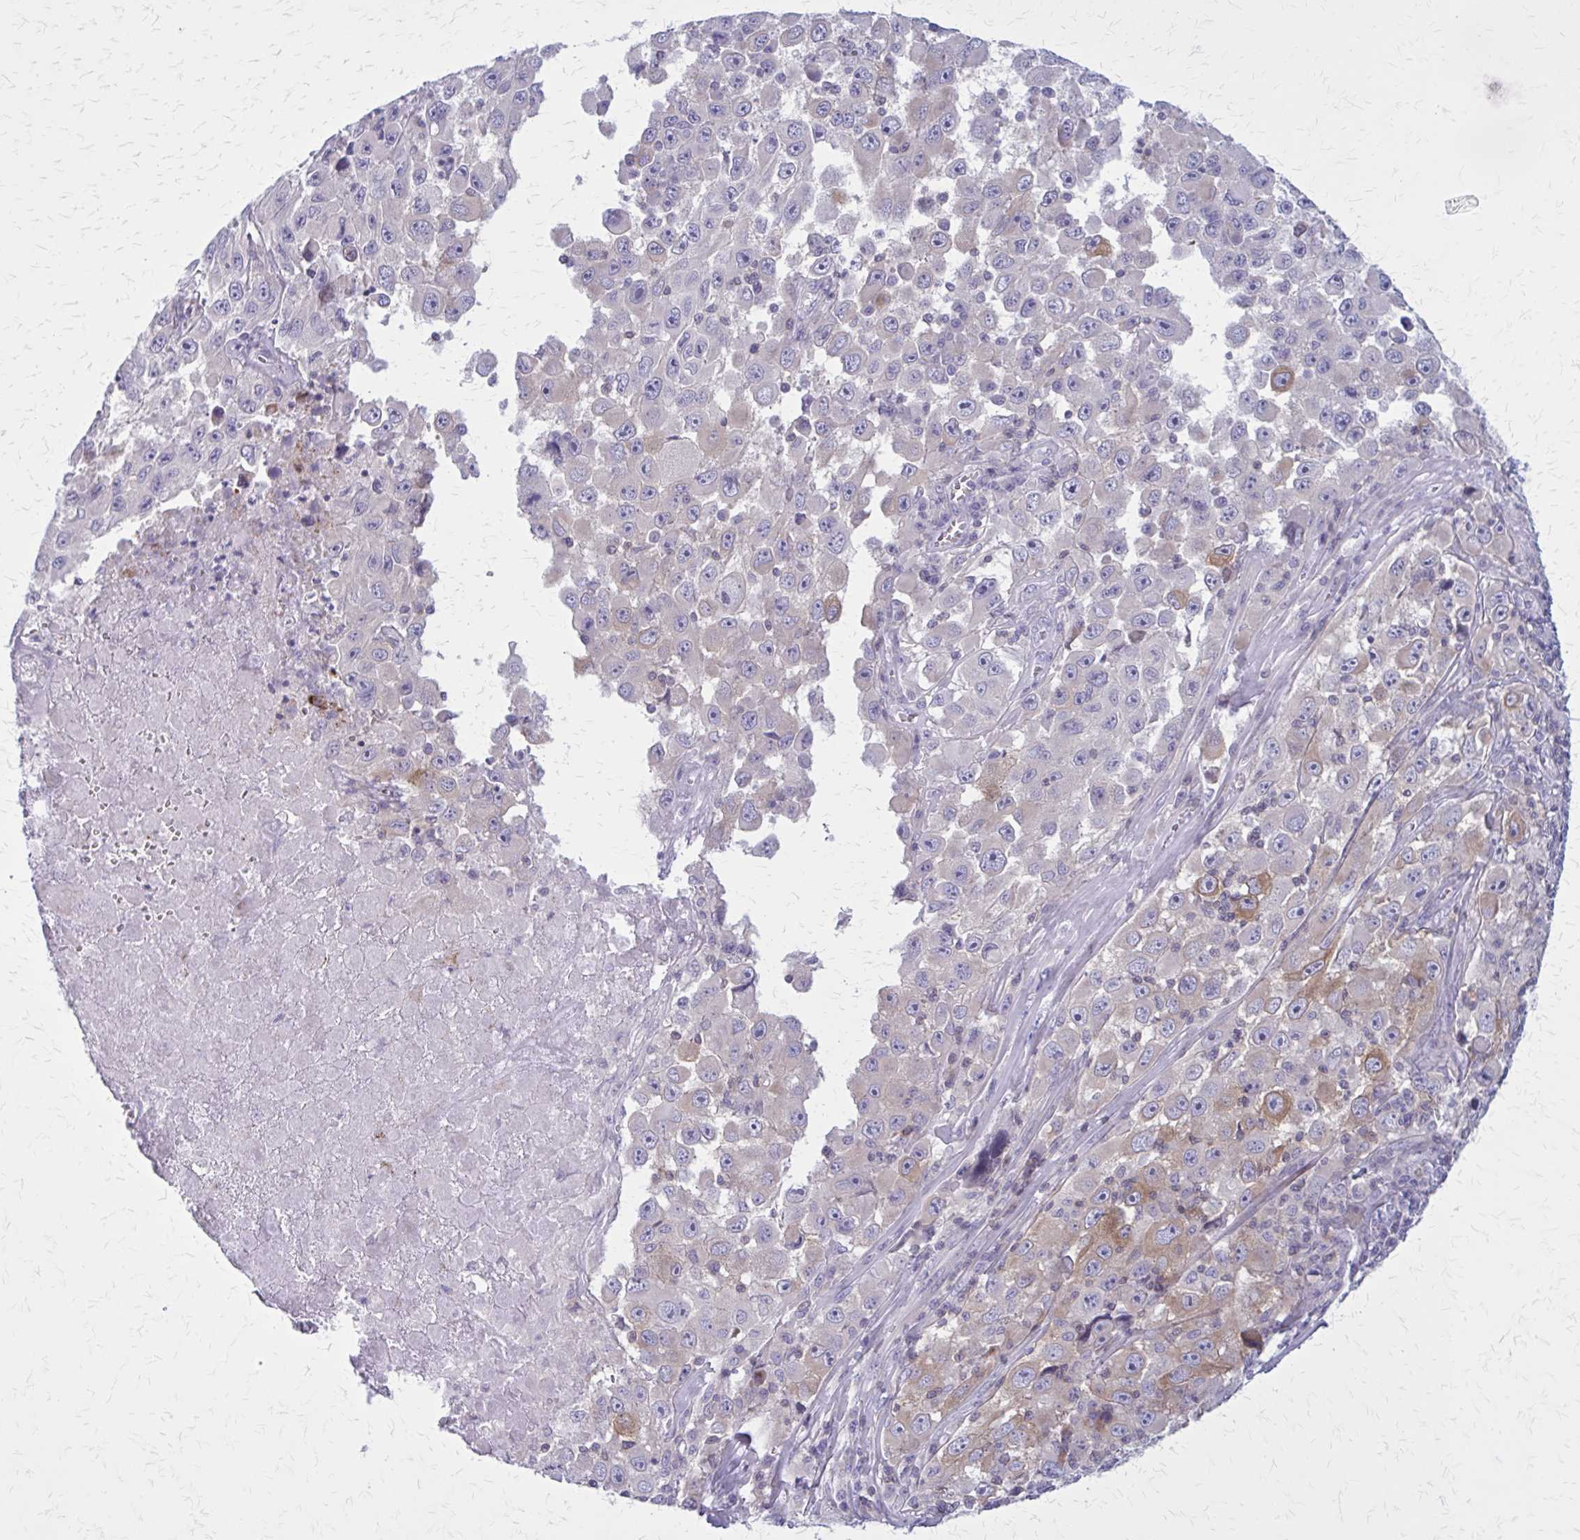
{"staining": {"intensity": "moderate", "quantity": "<25%", "location": "cytoplasmic/membranous"}, "tissue": "melanoma", "cell_type": "Tumor cells", "image_type": "cancer", "snomed": [{"axis": "morphology", "description": "Malignant melanoma, Metastatic site"}, {"axis": "topography", "description": "Lymph node"}], "caption": "High-power microscopy captured an immunohistochemistry (IHC) image of melanoma, revealing moderate cytoplasmic/membranous staining in approximately <25% of tumor cells. Using DAB (3,3'-diaminobenzidine) (brown) and hematoxylin (blue) stains, captured at high magnification using brightfield microscopy.", "gene": "PITPNM1", "patient": {"sex": "female", "age": 67}}